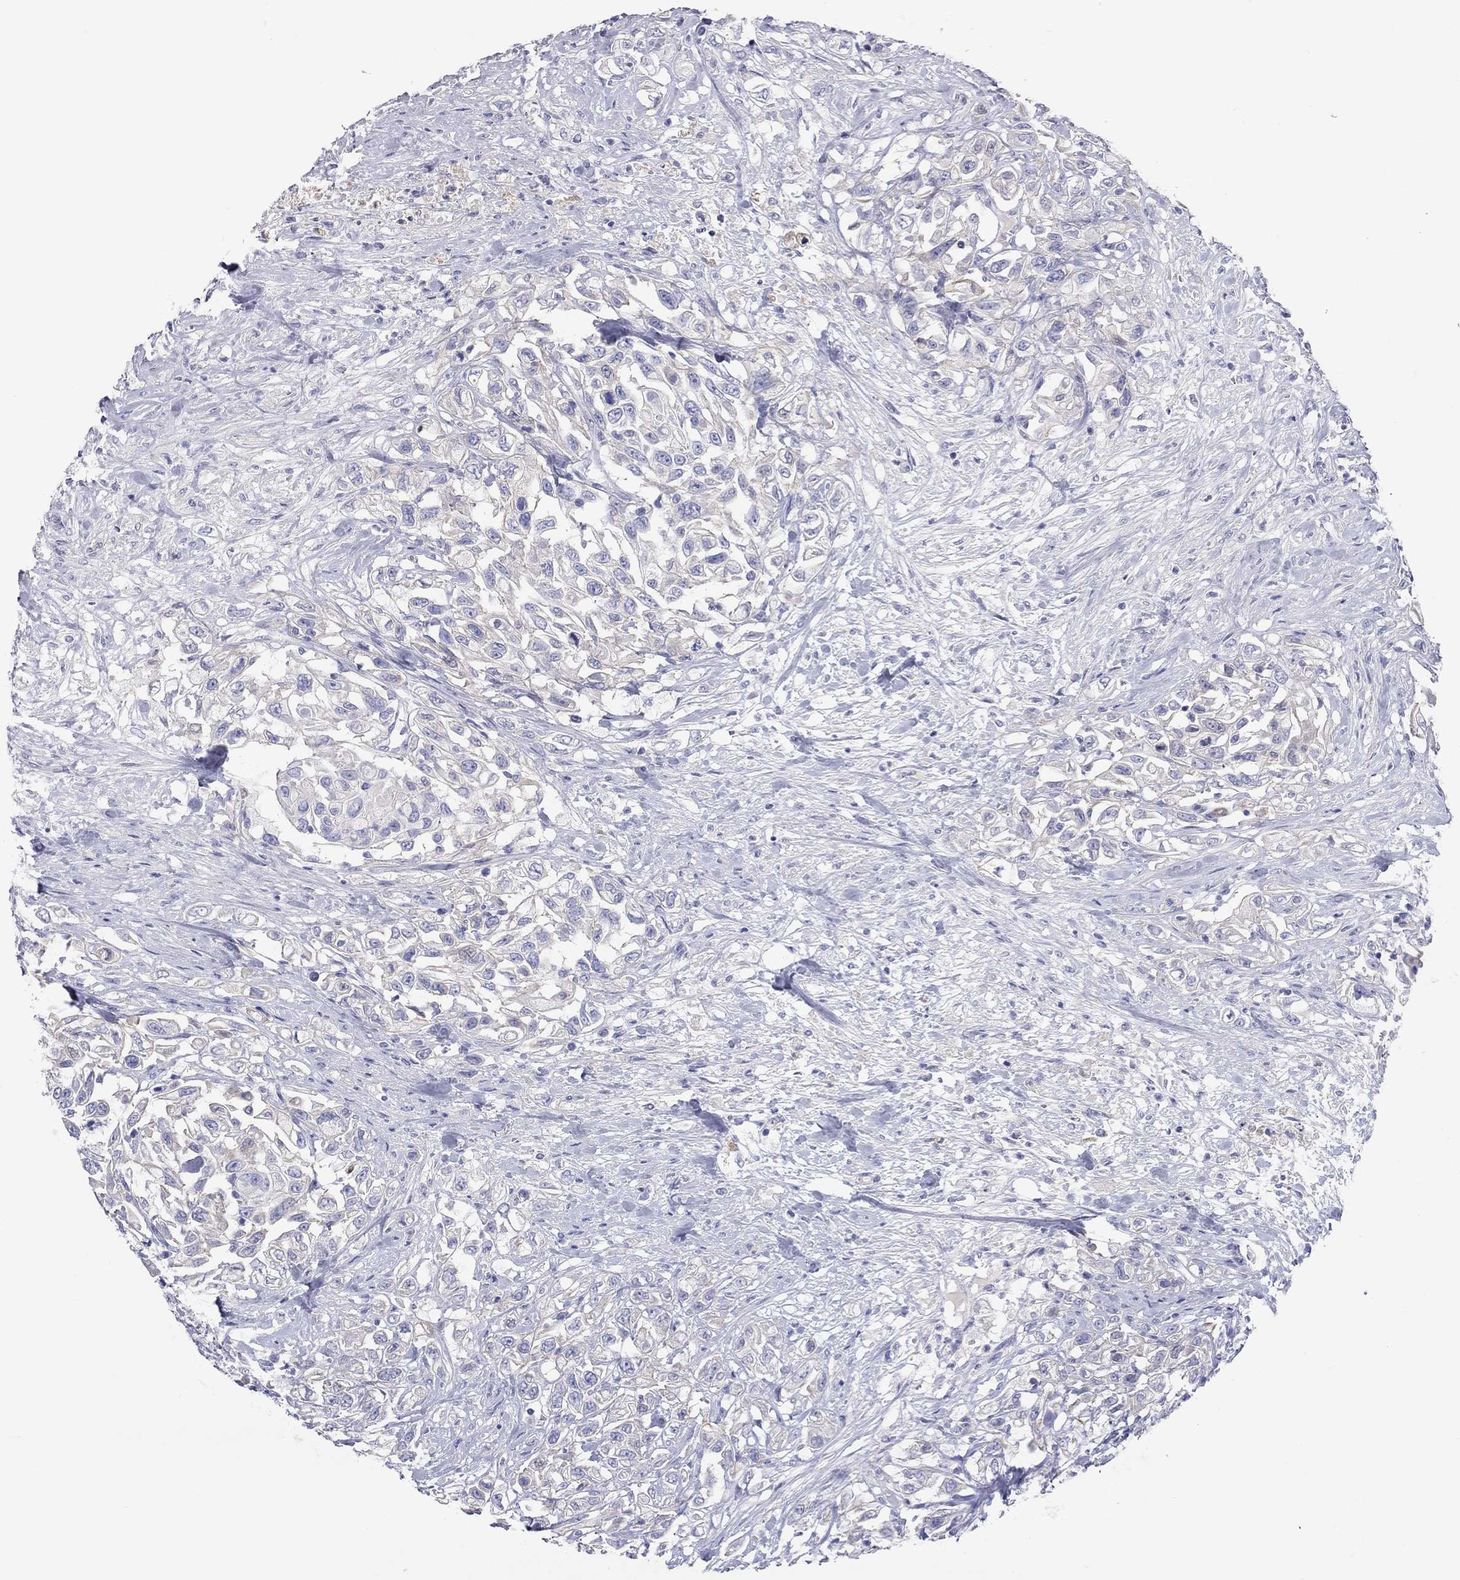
{"staining": {"intensity": "negative", "quantity": "none", "location": "none"}, "tissue": "urothelial cancer", "cell_type": "Tumor cells", "image_type": "cancer", "snomed": [{"axis": "morphology", "description": "Urothelial carcinoma, High grade"}, {"axis": "topography", "description": "Urinary bladder"}], "caption": "Protein analysis of urothelial cancer demonstrates no significant expression in tumor cells.", "gene": "ST7L", "patient": {"sex": "female", "age": 56}}